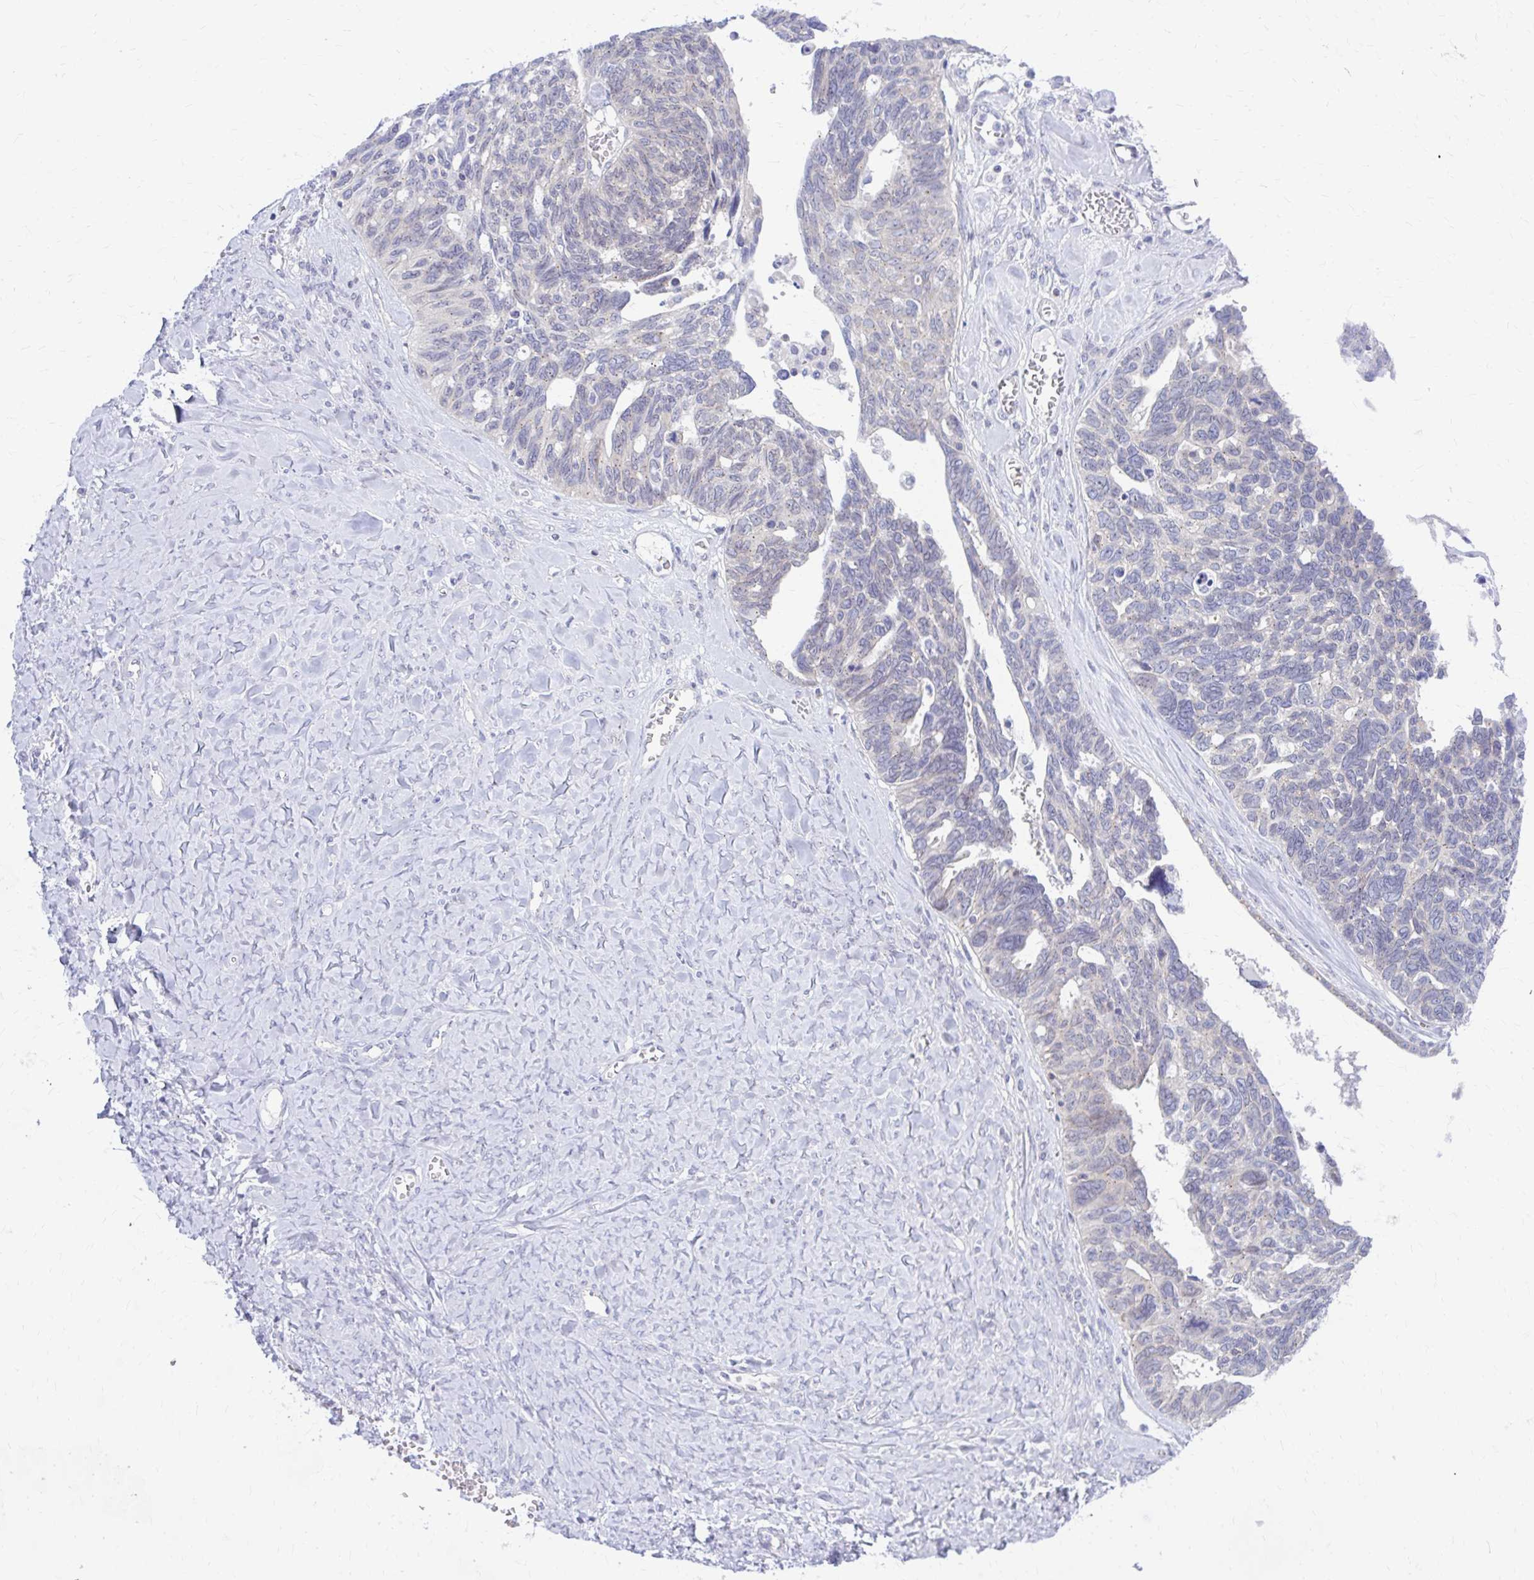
{"staining": {"intensity": "weak", "quantity": "<25%", "location": "cytoplasmic/membranous"}, "tissue": "ovarian cancer", "cell_type": "Tumor cells", "image_type": "cancer", "snomed": [{"axis": "morphology", "description": "Cystadenocarcinoma, serous, NOS"}, {"axis": "topography", "description": "Ovary"}], "caption": "This is an IHC image of ovarian serous cystadenocarcinoma. There is no expression in tumor cells.", "gene": "RADIL", "patient": {"sex": "female", "age": 79}}